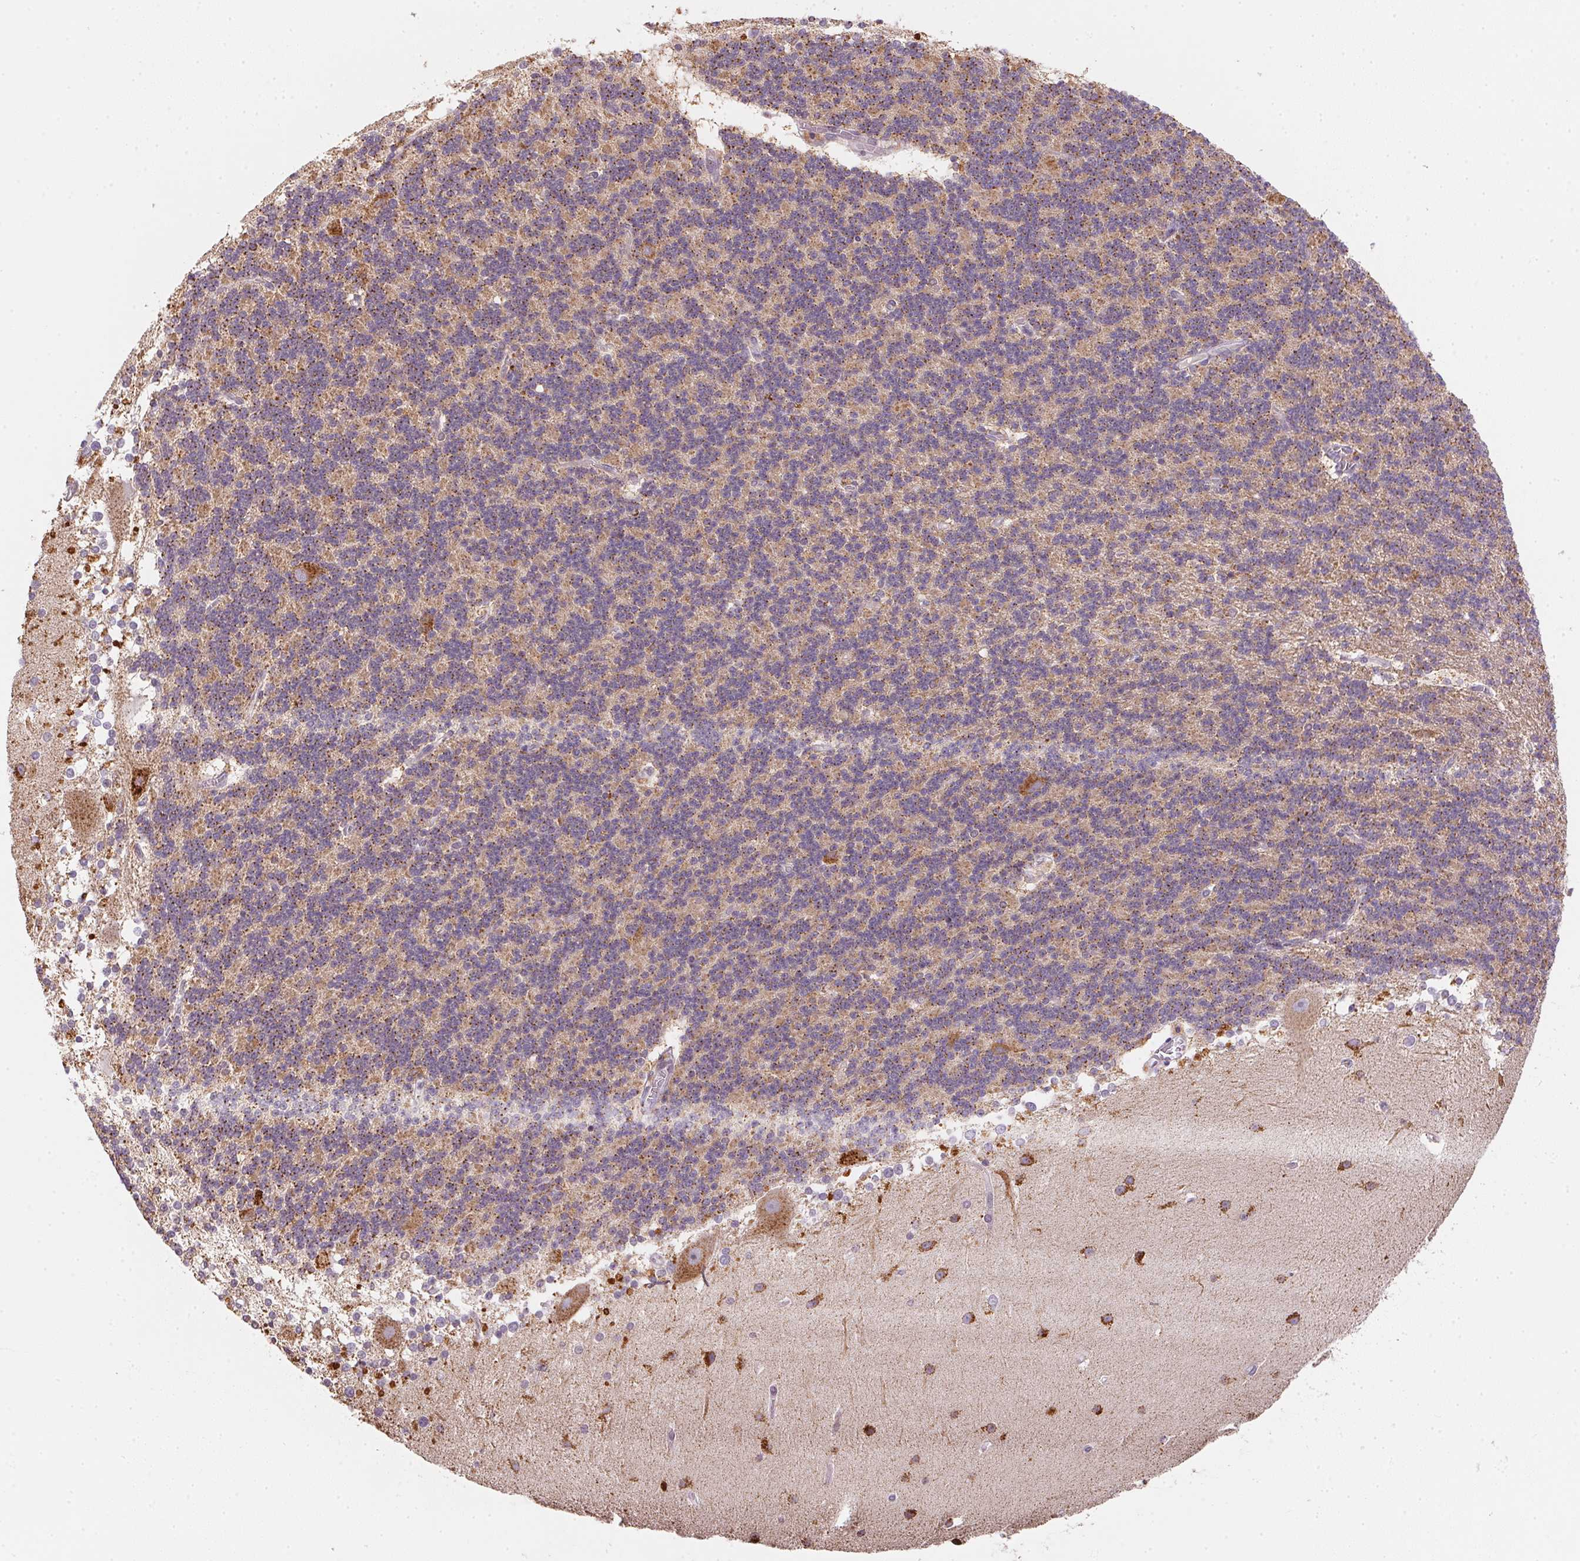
{"staining": {"intensity": "moderate", "quantity": "25%-75%", "location": "cytoplasmic/membranous"}, "tissue": "cerebellum", "cell_type": "Cells in granular layer", "image_type": "normal", "snomed": [{"axis": "morphology", "description": "Normal tissue, NOS"}, {"axis": "topography", "description": "Cerebellum"}], "caption": "Immunohistochemical staining of unremarkable human cerebellum reveals moderate cytoplasmic/membranous protein expression in about 25%-75% of cells in granular layer.", "gene": "METTL13", "patient": {"sex": "female", "age": 19}}